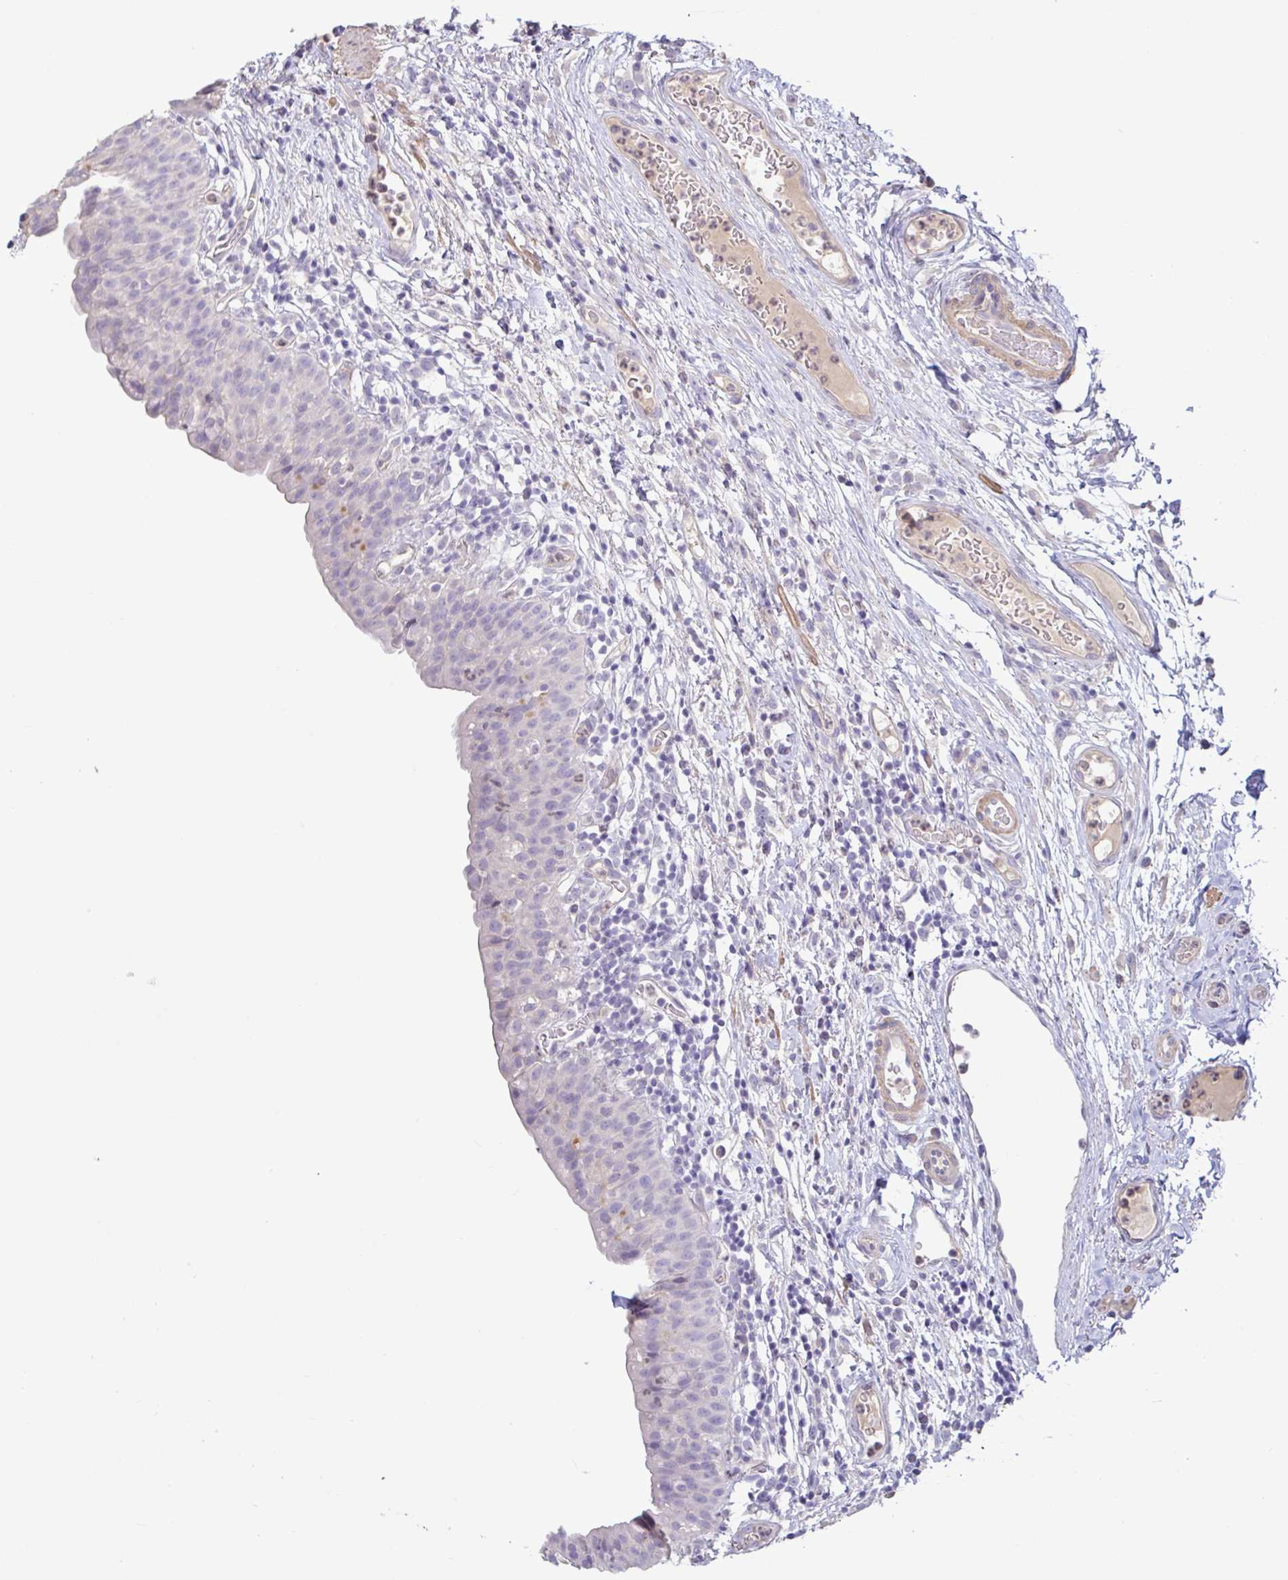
{"staining": {"intensity": "negative", "quantity": "none", "location": "none"}, "tissue": "urinary bladder", "cell_type": "Urothelial cells", "image_type": "normal", "snomed": [{"axis": "morphology", "description": "Normal tissue, NOS"}, {"axis": "morphology", "description": "Inflammation, NOS"}, {"axis": "topography", "description": "Urinary bladder"}], "caption": "DAB immunohistochemical staining of benign human urinary bladder demonstrates no significant staining in urothelial cells.", "gene": "PYGM", "patient": {"sex": "male", "age": 57}}